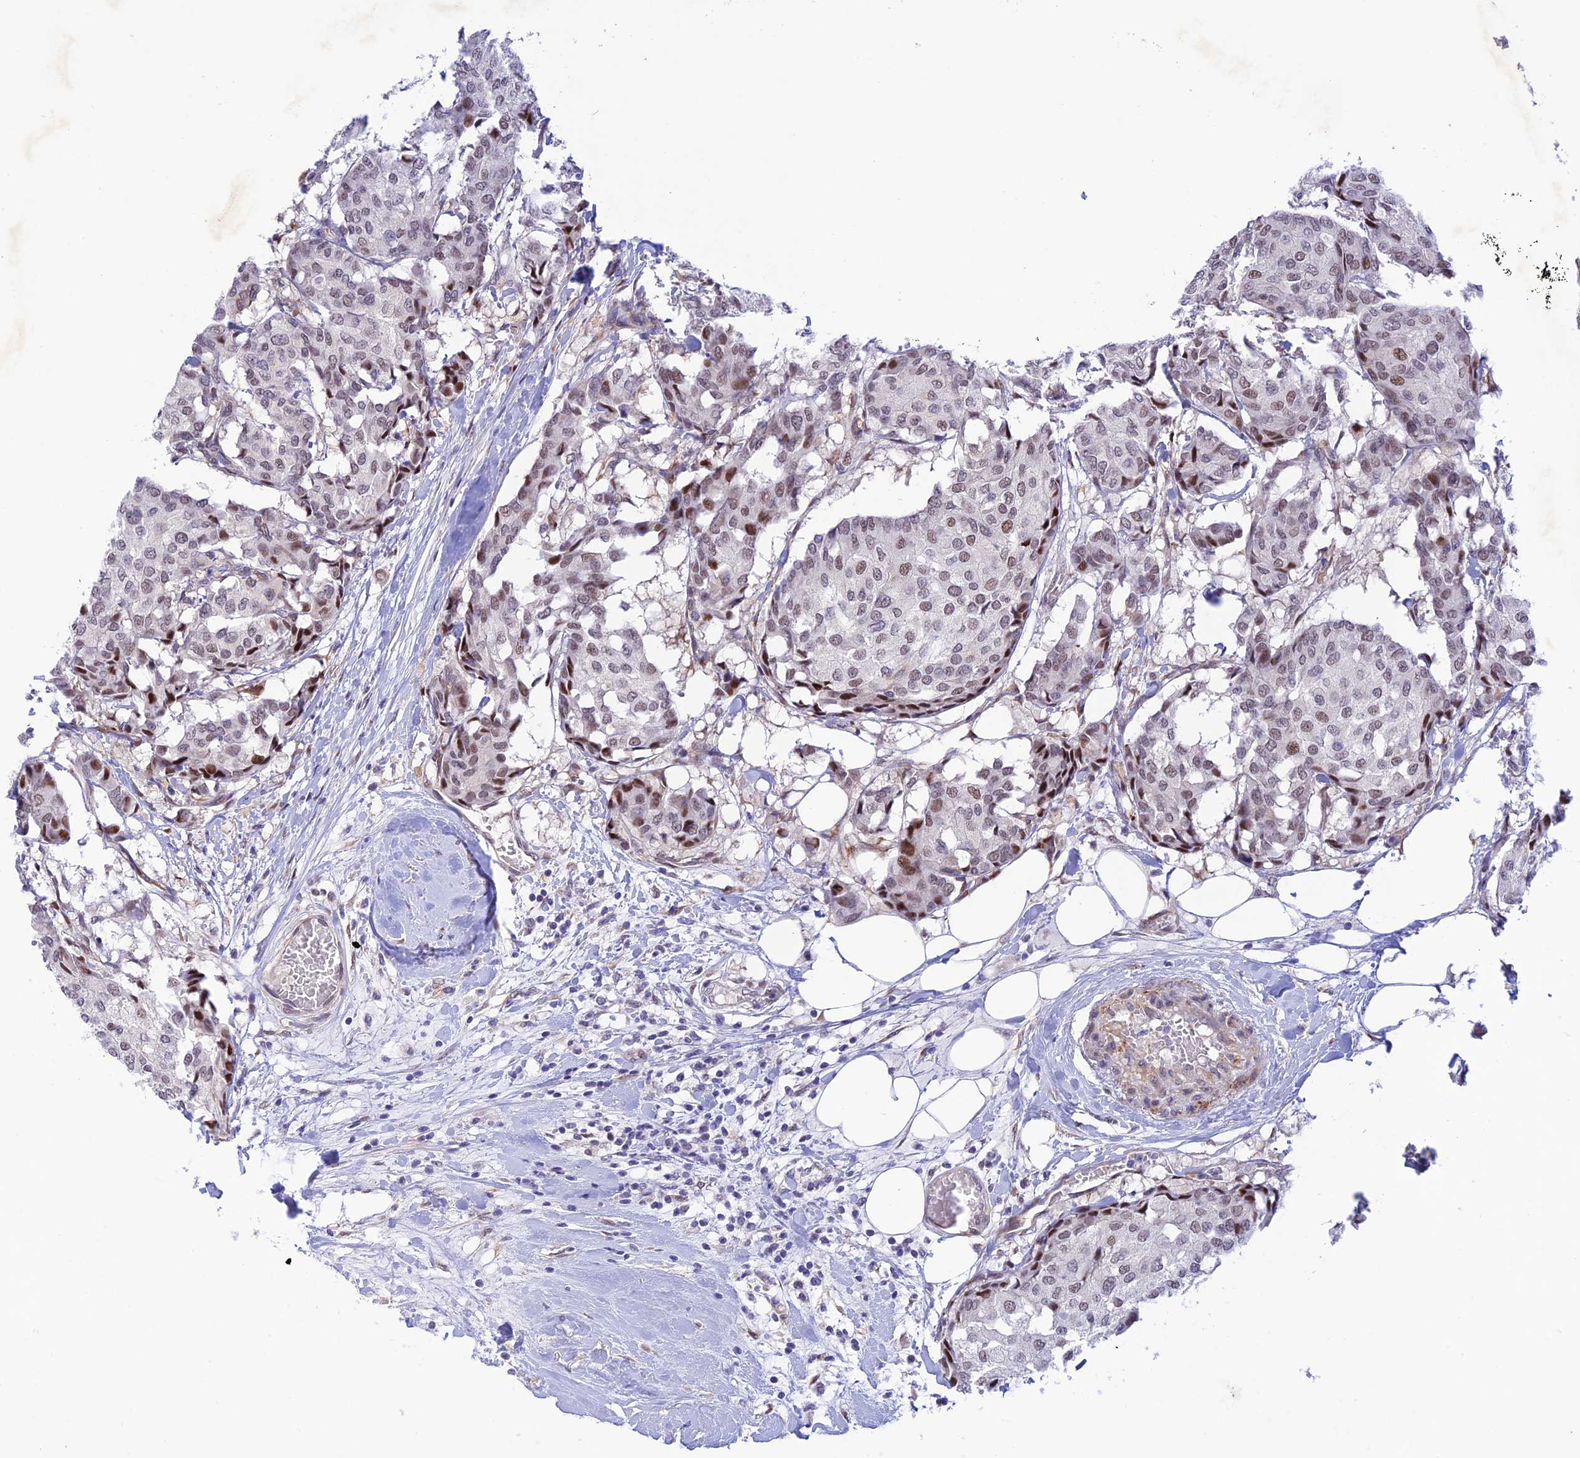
{"staining": {"intensity": "moderate", "quantity": "25%-75%", "location": "nuclear"}, "tissue": "breast cancer", "cell_type": "Tumor cells", "image_type": "cancer", "snomed": [{"axis": "morphology", "description": "Duct carcinoma"}, {"axis": "topography", "description": "Breast"}], "caption": "Immunohistochemical staining of human breast invasive ductal carcinoma reveals medium levels of moderate nuclear staining in approximately 25%-75% of tumor cells.", "gene": "WDR55", "patient": {"sex": "female", "age": 75}}